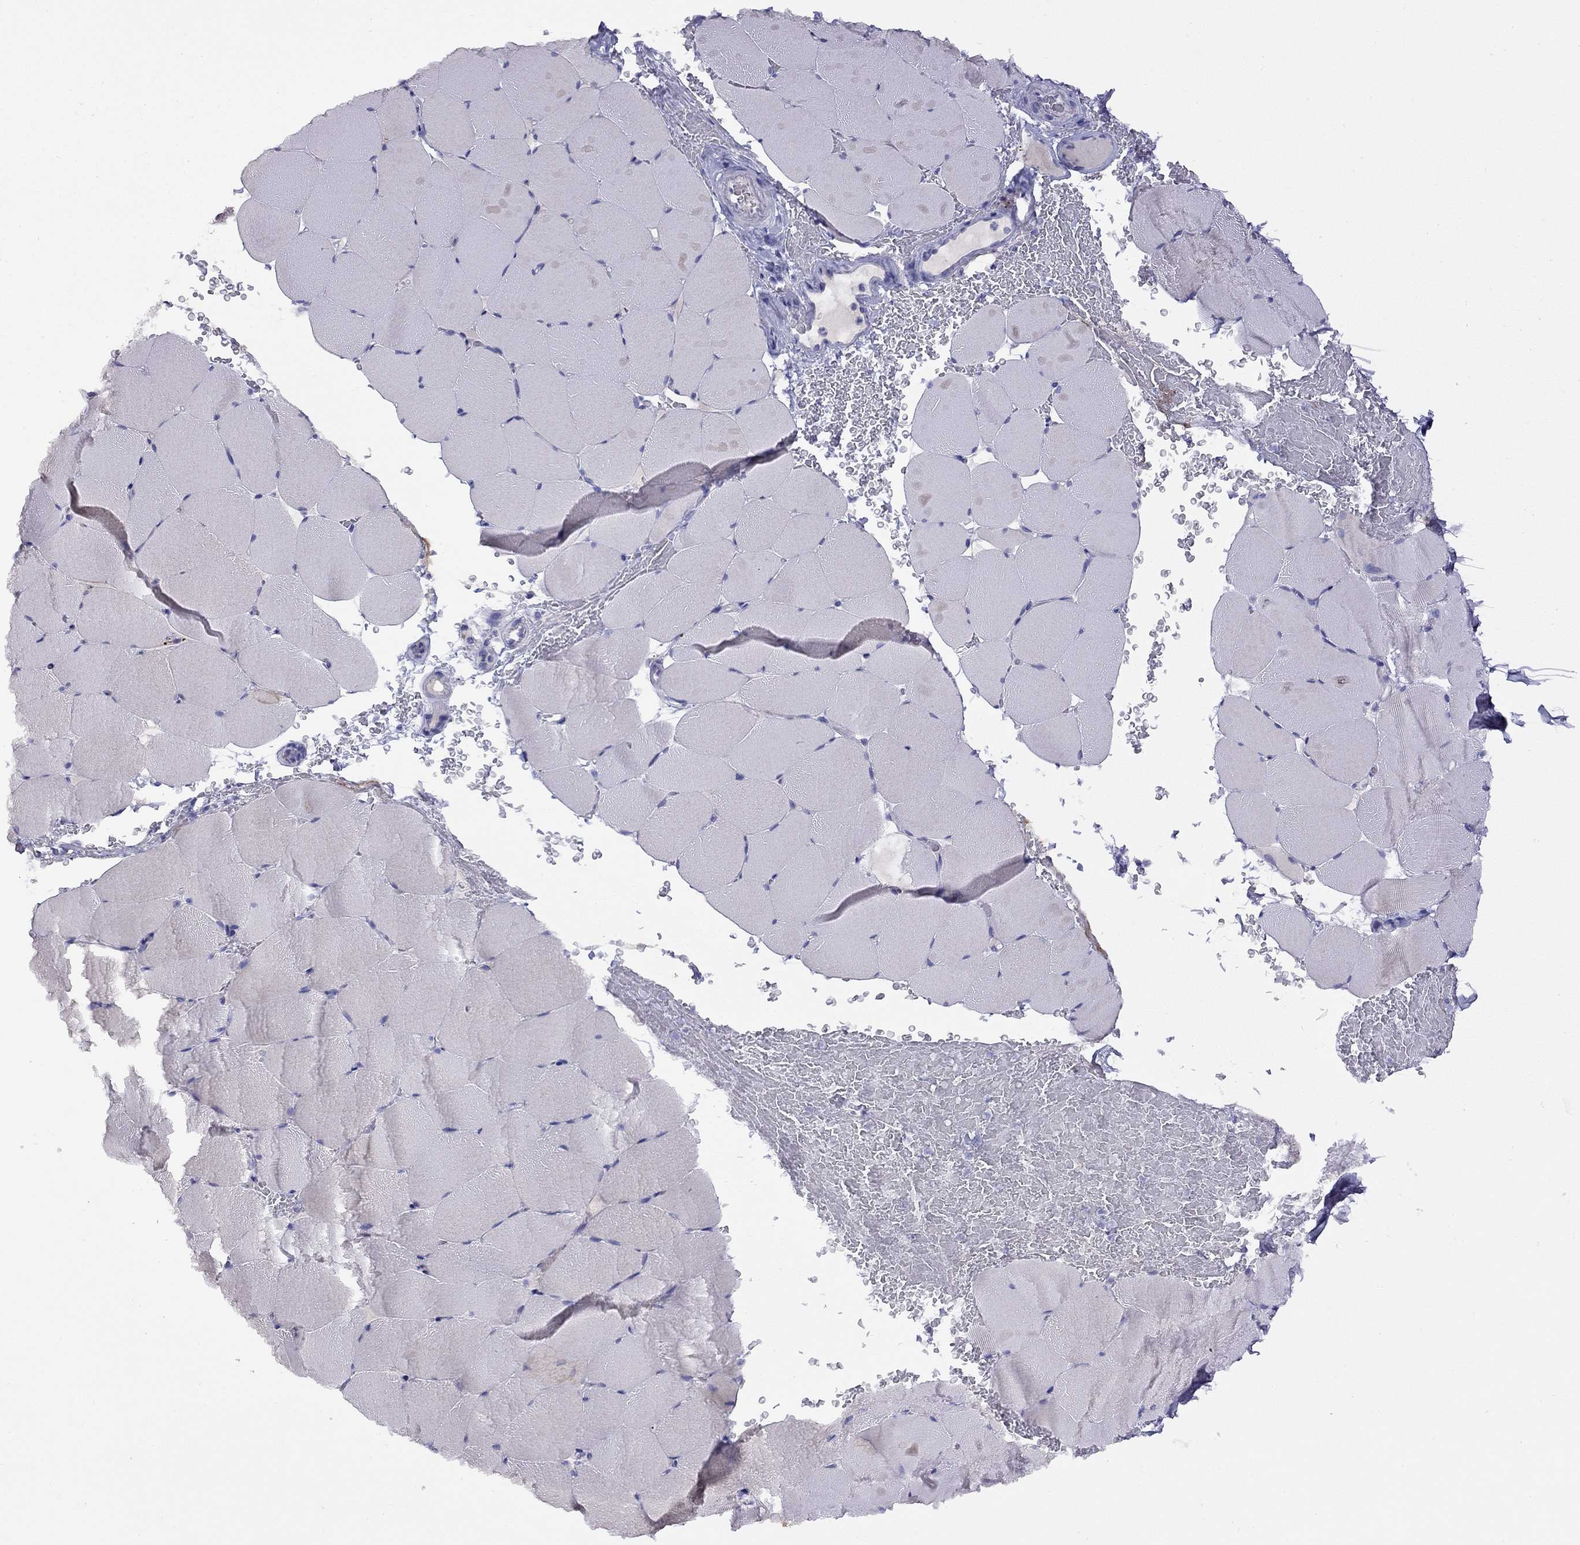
{"staining": {"intensity": "negative", "quantity": "none", "location": "none"}, "tissue": "skeletal muscle", "cell_type": "Myocytes", "image_type": "normal", "snomed": [{"axis": "morphology", "description": "Normal tissue, NOS"}, {"axis": "topography", "description": "Skeletal muscle"}], "caption": "Skeletal muscle was stained to show a protein in brown. There is no significant staining in myocytes. (Brightfield microscopy of DAB (3,3'-diaminobenzidine) immunohistochemistry at high magnification).", "gene": "CPNE4", "patient": {"sex": "female", "age": 37}}